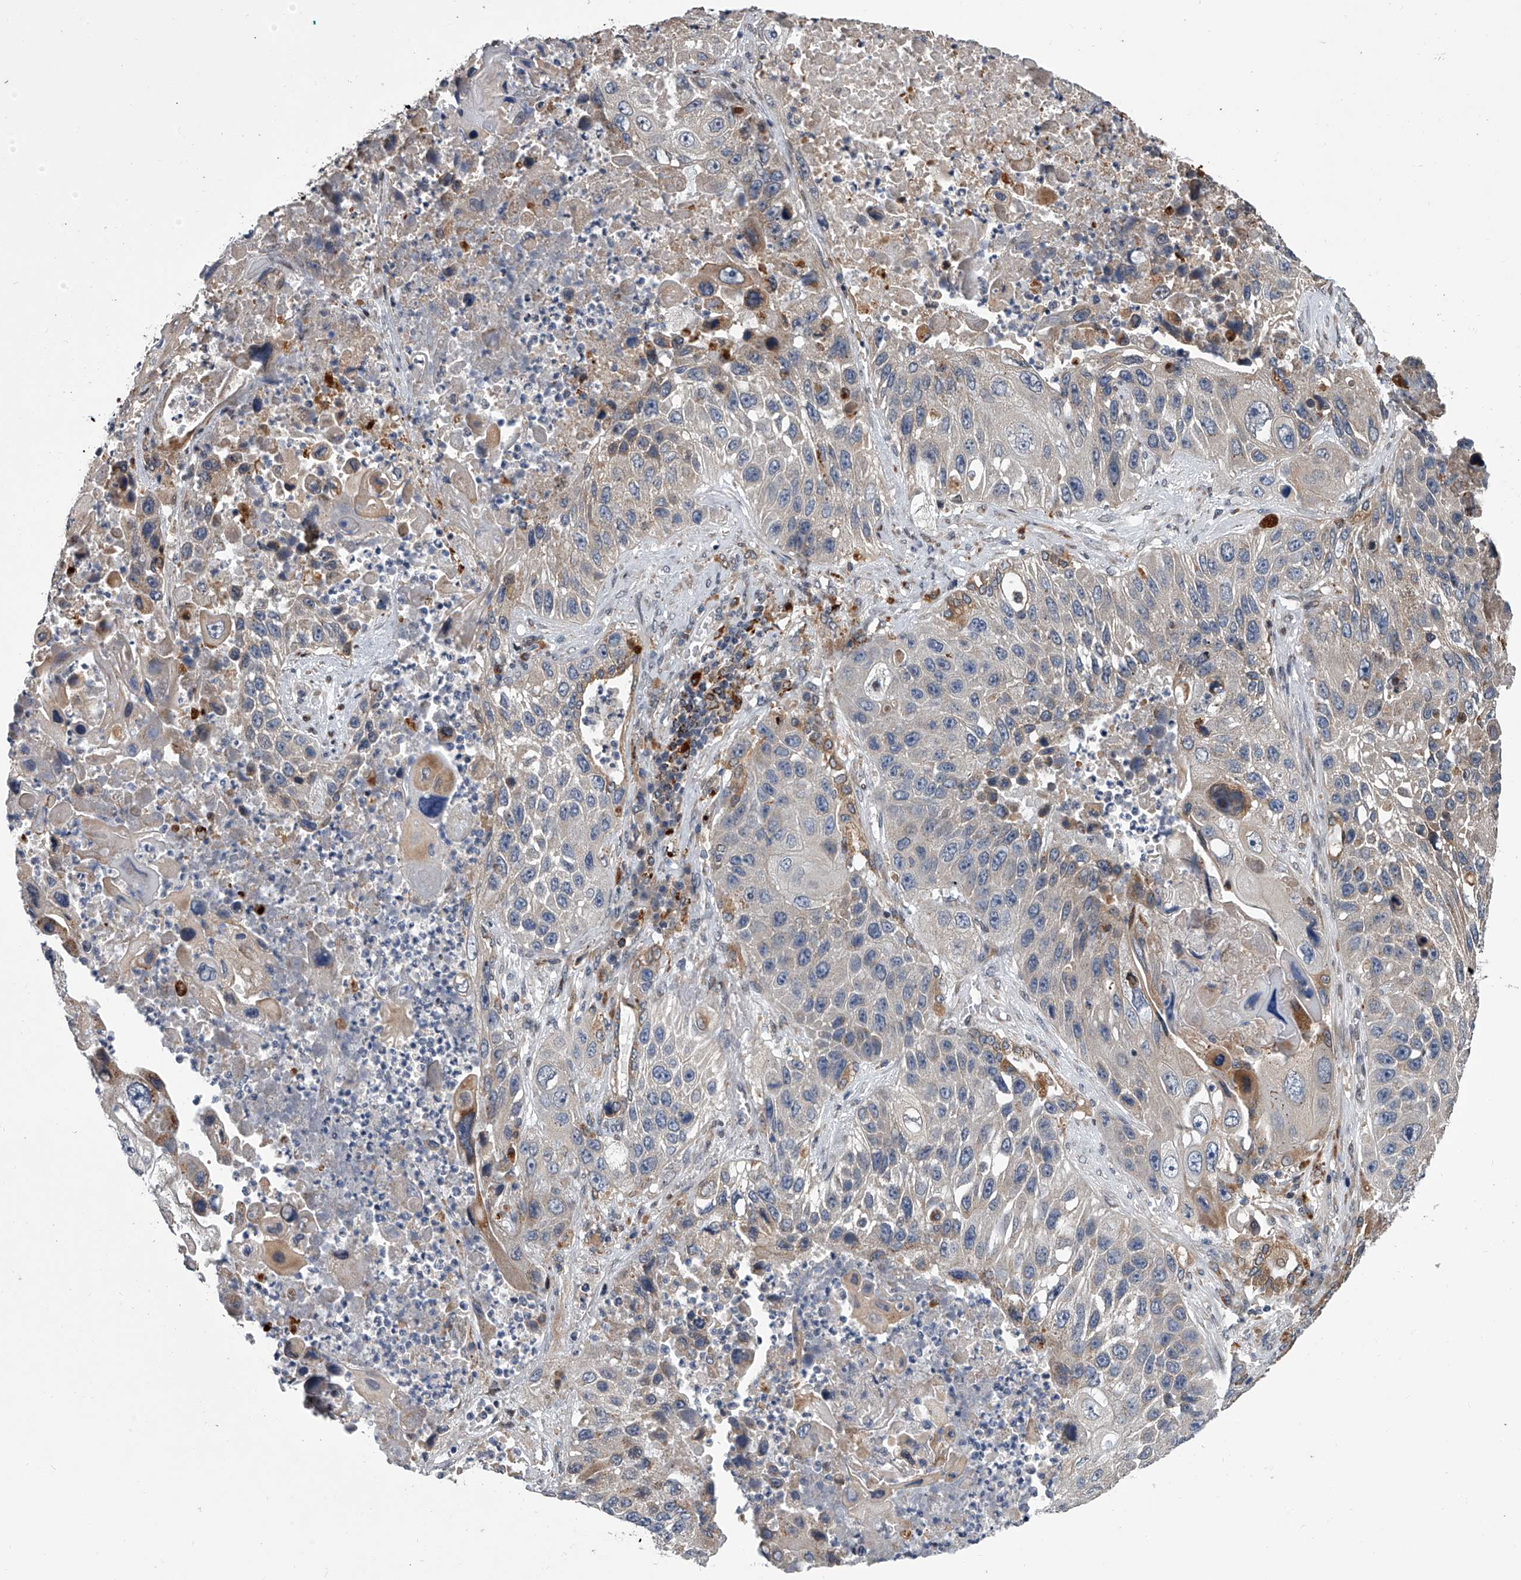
{"staining": {"intensity": "moderate", "quantity": "<25%", "location": "cytoplasmic/membranous"}, "tissue": "lung cancer", "cell_type": "Tumor cells", "image_type": "cancer", "snomed": [{"axis": "morphology", "description": "Squamous cell carcinoma, NOS"}, {"axis": "topography", "description": "Lung"}], "caption": "The image displays immunohistochemical staining of lung cancer (squamous cell carcinoma). There is moderate cytoplasmic/membranous expression is seen in about <25% of tumor cells. (DAB IHC, brown staining for protein, blue staining for nuclei).", "gene": "TRIM8", "patient": {"sex": "male", "age": 61}}